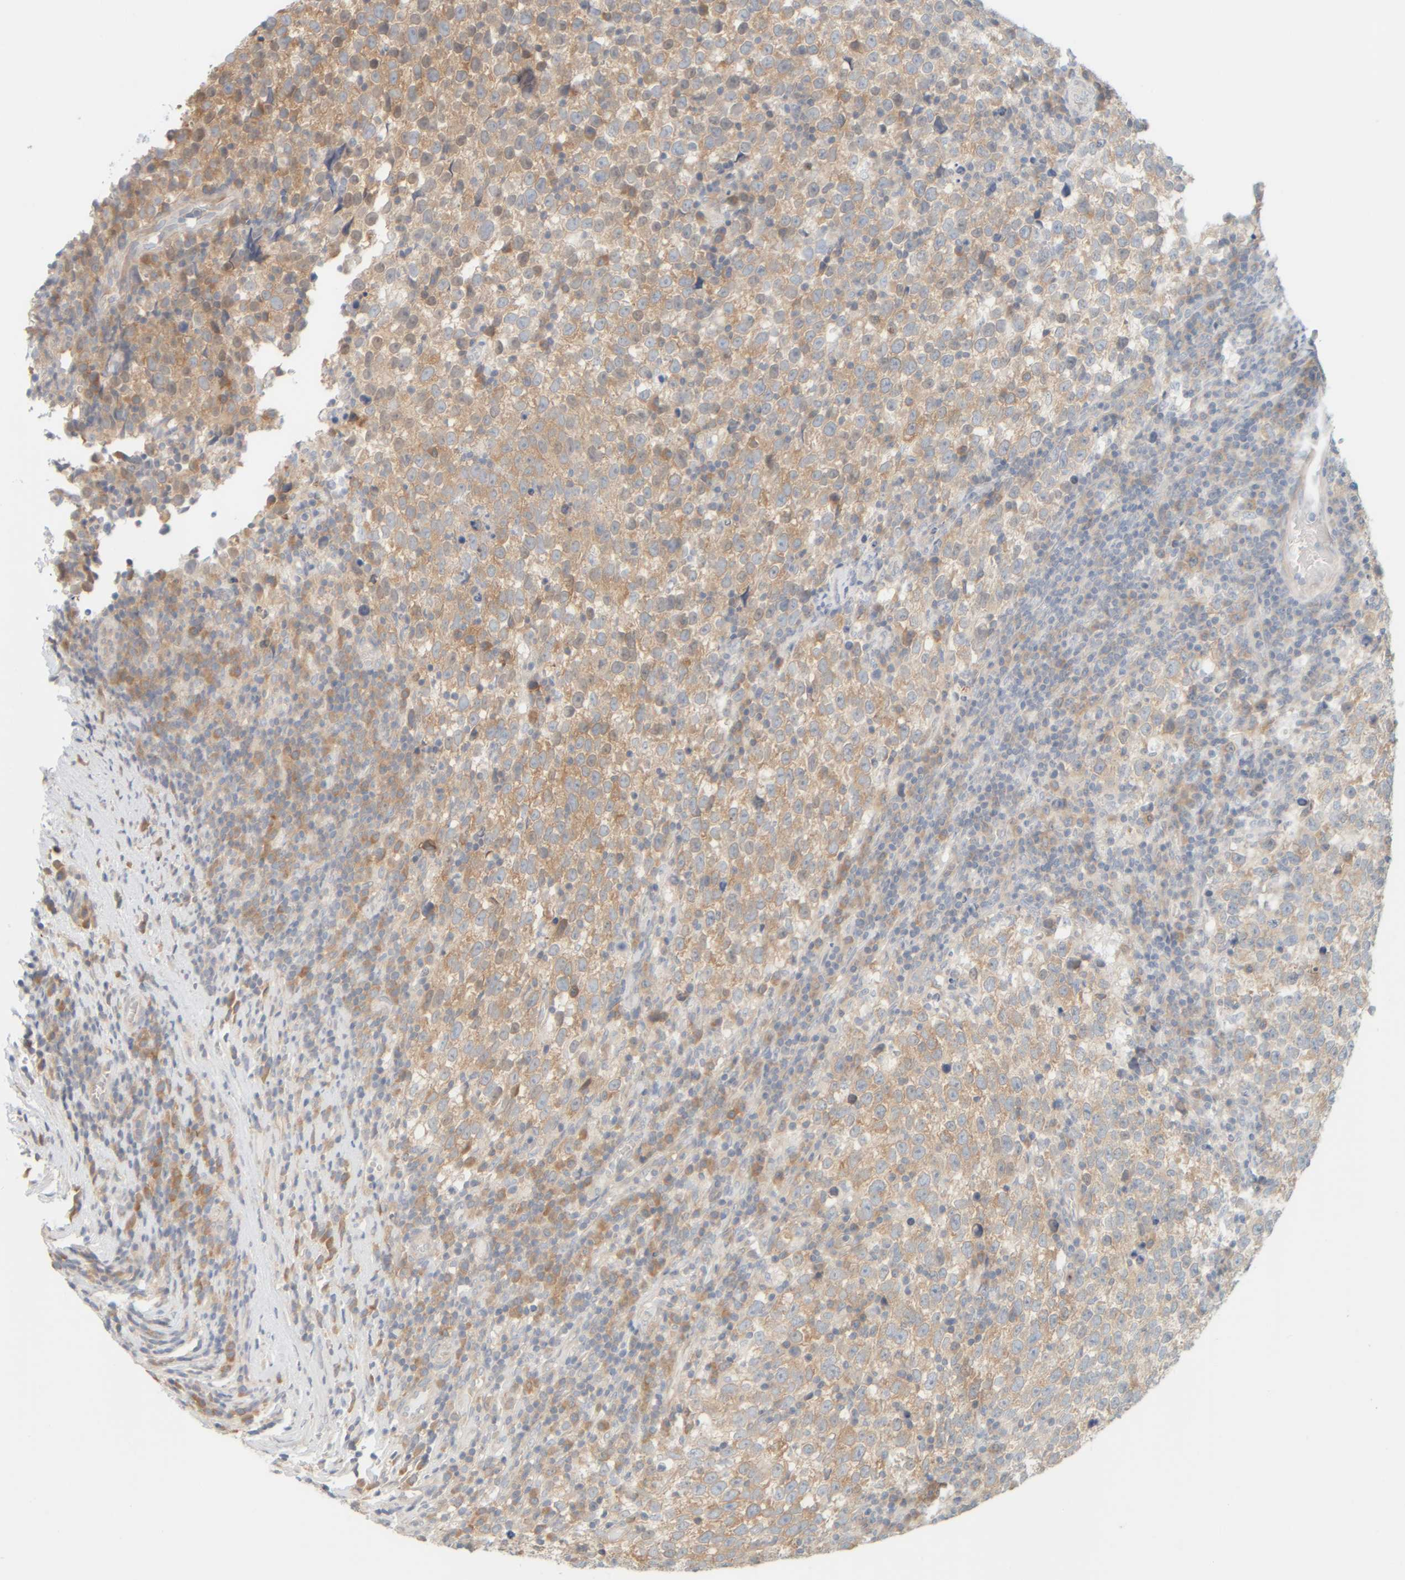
{"staining": {"intensity": "moderate", "quantity": ">75%", "location": "cytoplasmic/membranous"}, "tissue": "testis cancer", "cell_type": "Tumor cells", "image_type": "cancer", "snomed": [{"axis": "morphology", "description": "Normal tissue, NOS"}, {"axis": "morphology", "description": "Seminoma, NOS"}, {"axis": "topography", "description": "Testis"}], "caption": "This is a micrograph of immunohistochemistry staining of testis cancer (seminoma), which shows moderate positivity in the cytoplasmic/membranous of tumor cells.", "gene": "PTGES3L-AARSD1", "patient": {"sex": "male", "age": 43}}